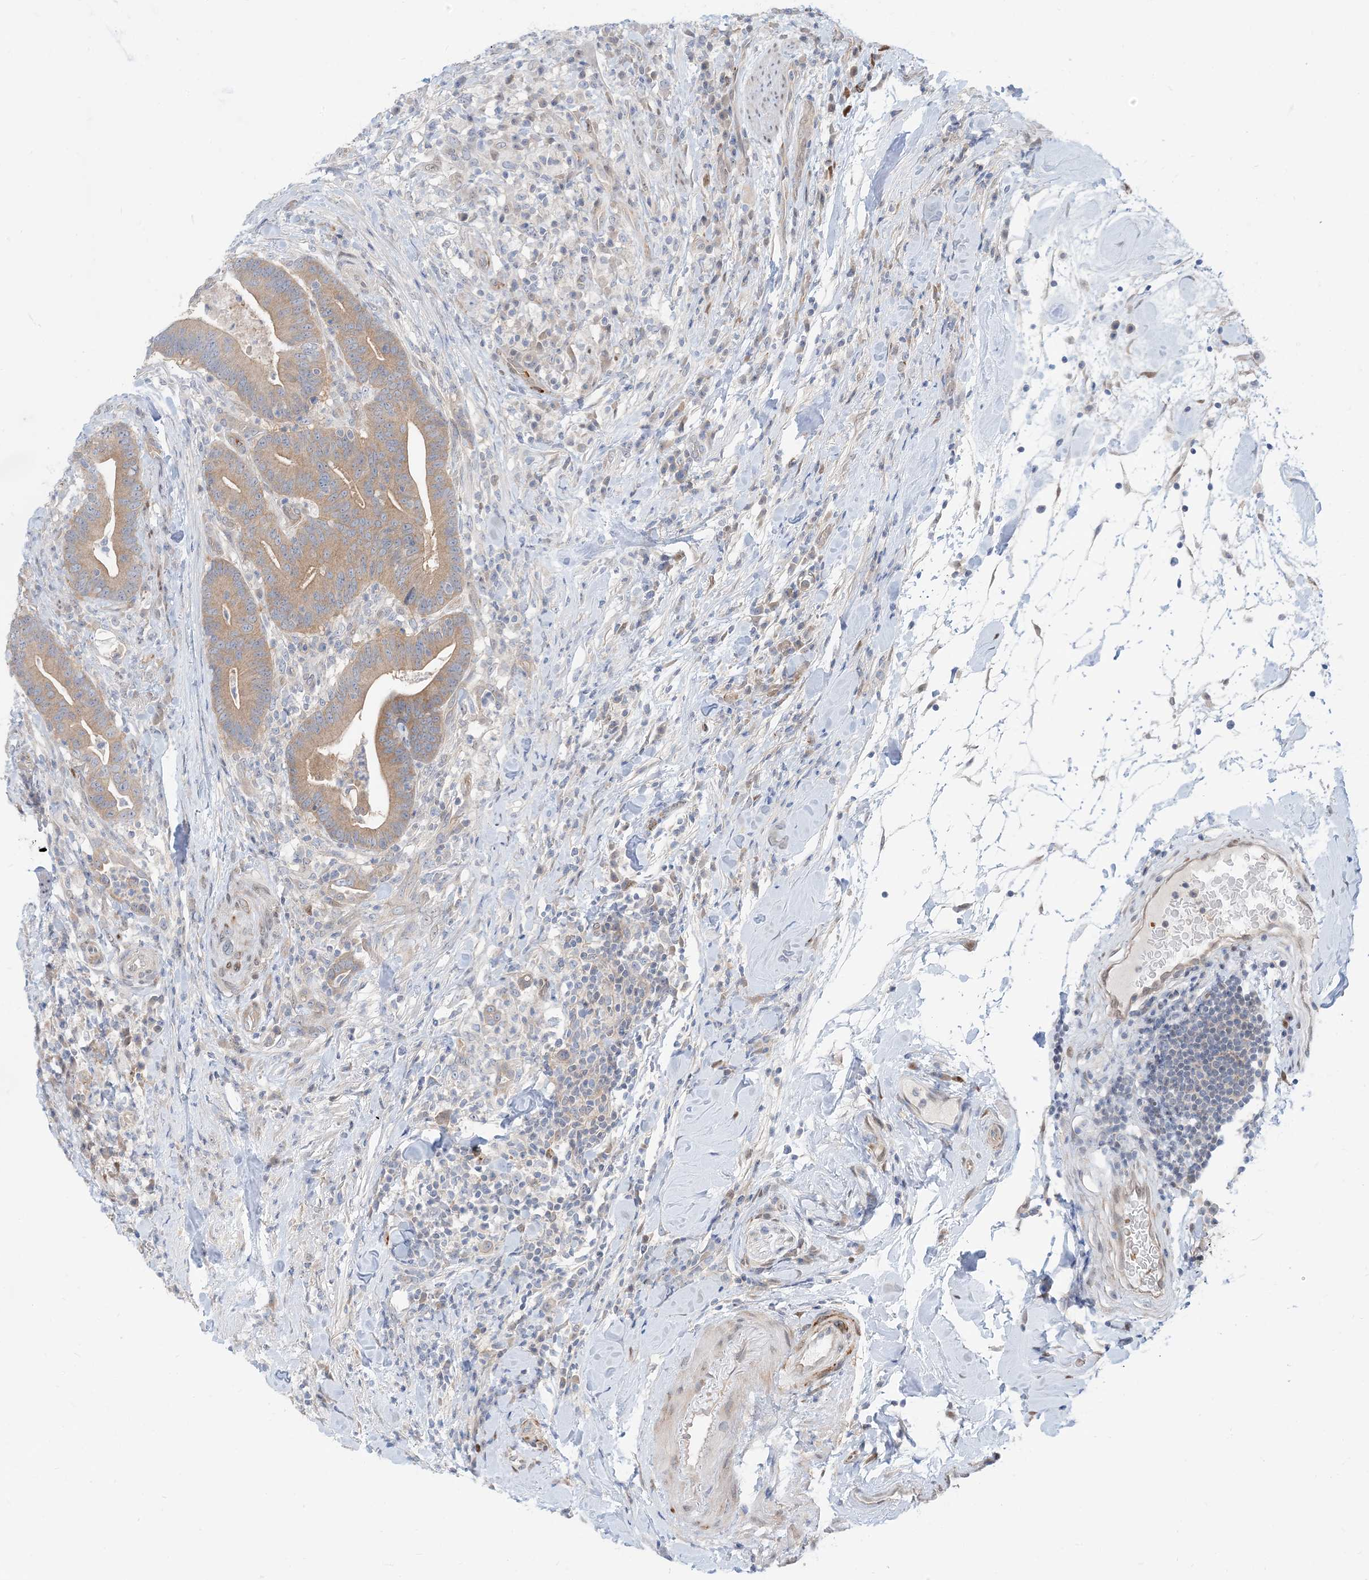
{"staining": {"intensity": "moderate", "quantity": ">75%", "location": "cytoplasmic/membranous"}, "tissue": "colorectal cancer", "cell_type": "Tumor cells", "image_type": "cancer", "snomed": [{"axis": "morphology", "description": "Adenocarcinoma, NOS"}, {"axis": "topography", "description": "Colon"}], "caption": "Colorectal adenocarcinoma was stained to show a protein in brown. There is medium levels of moderate cytoplasmic/membranous staining in approximately >75% of tumor cells. (brown staining indicates protein expression, while blue staining denotes nuclei).", "gene": "RIN1", "patient": {"sex": "female", "age": 66}}